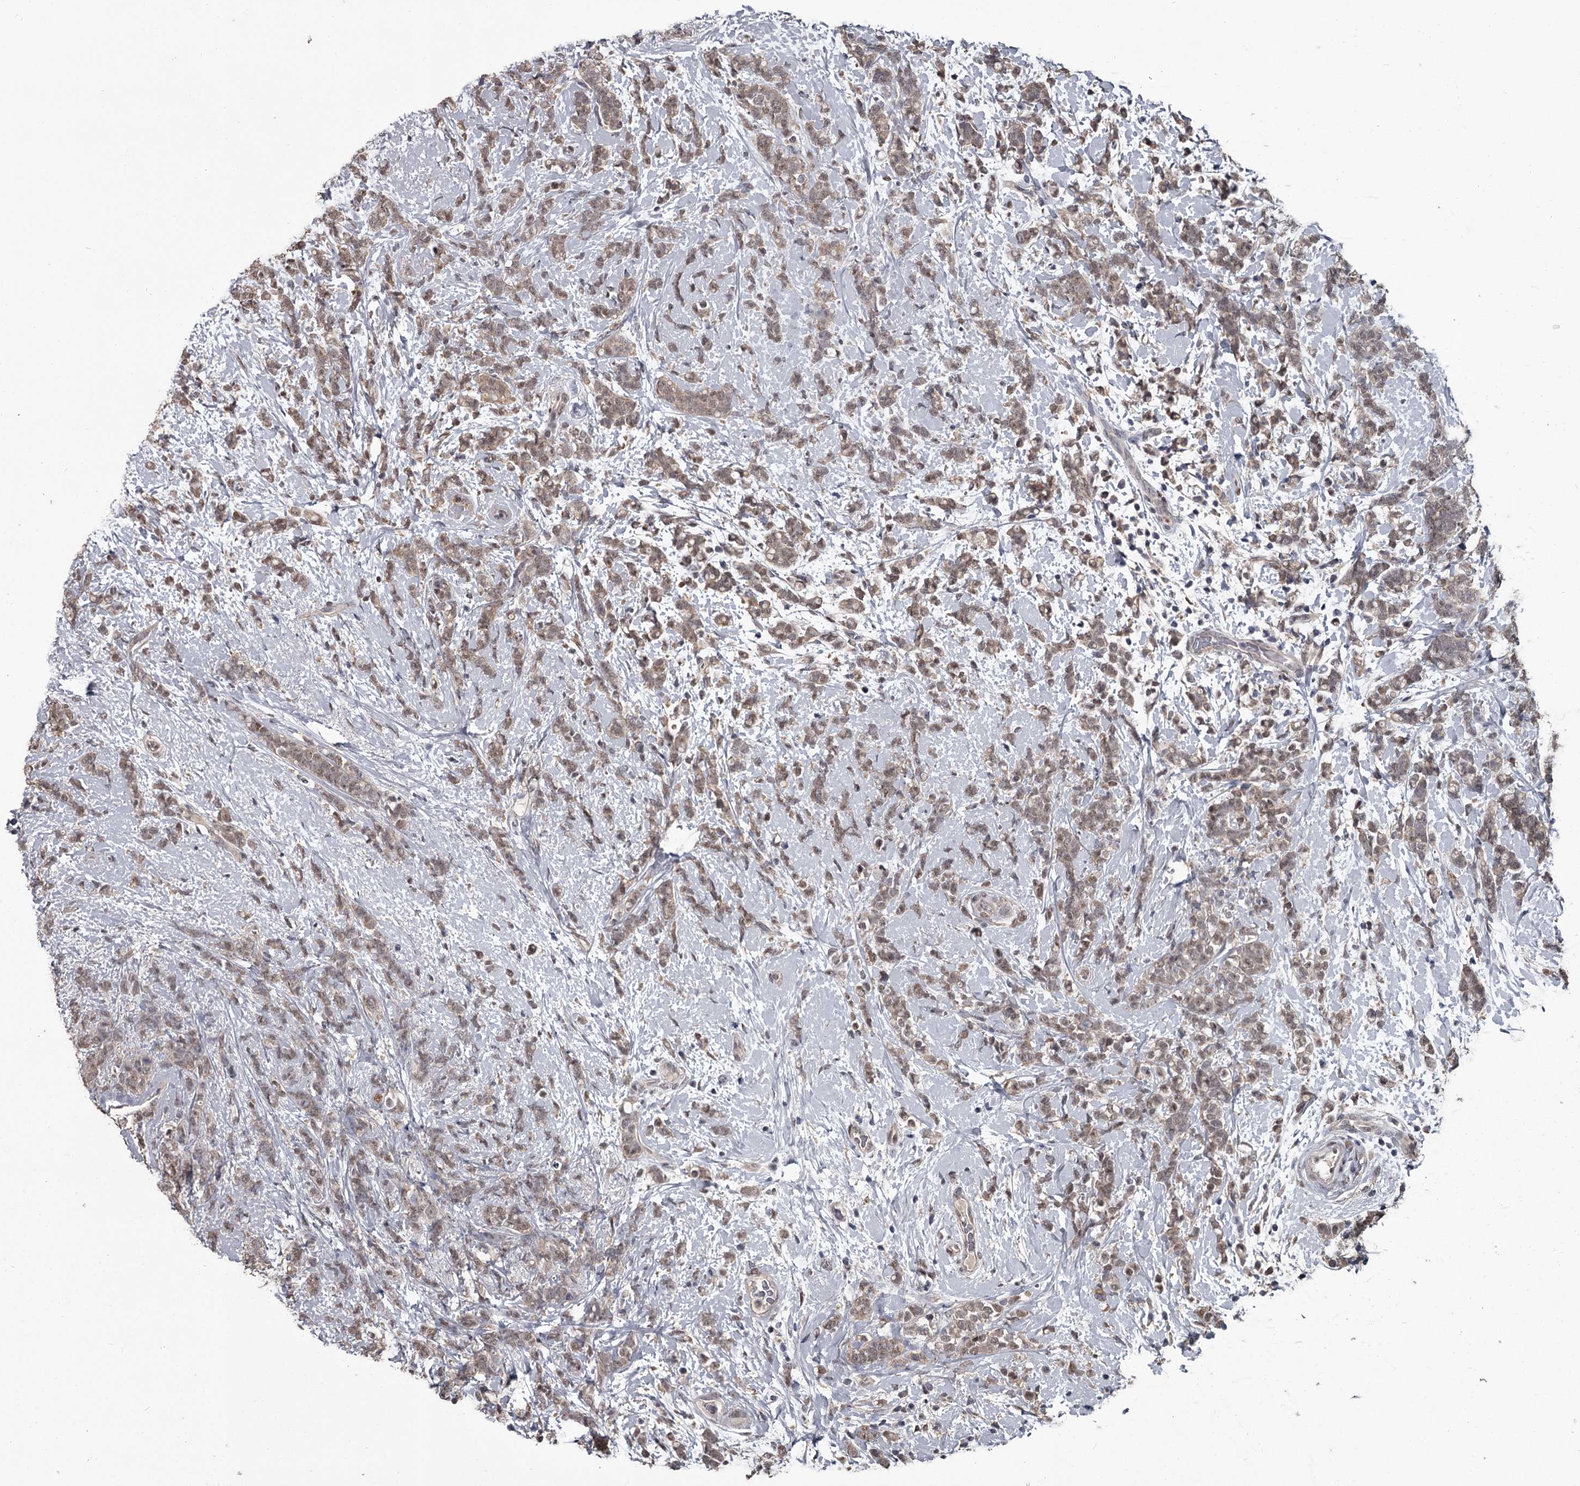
{"staining": {"intensity": "weak", "quantity": ">75%", "location": "cytoplasmic/membranous,nuclear"}, "tissue": "breast cancer", "cell_type": "Tumor cells", "image_type": "cancer", "snomed": [{"axis": "morphology", "description": "Lobular carcinoma"}, {"axis": "topography", "description": "Breast"}], "caption": "Tumor cells reveal low levels of weak cytoplasmic/membranous and nuclear positivity in about >75% of cells in breast cancer (lobular carcinoma).", "gene": "PRPF40B", "patient": {"sex": "female", "age": 58}}